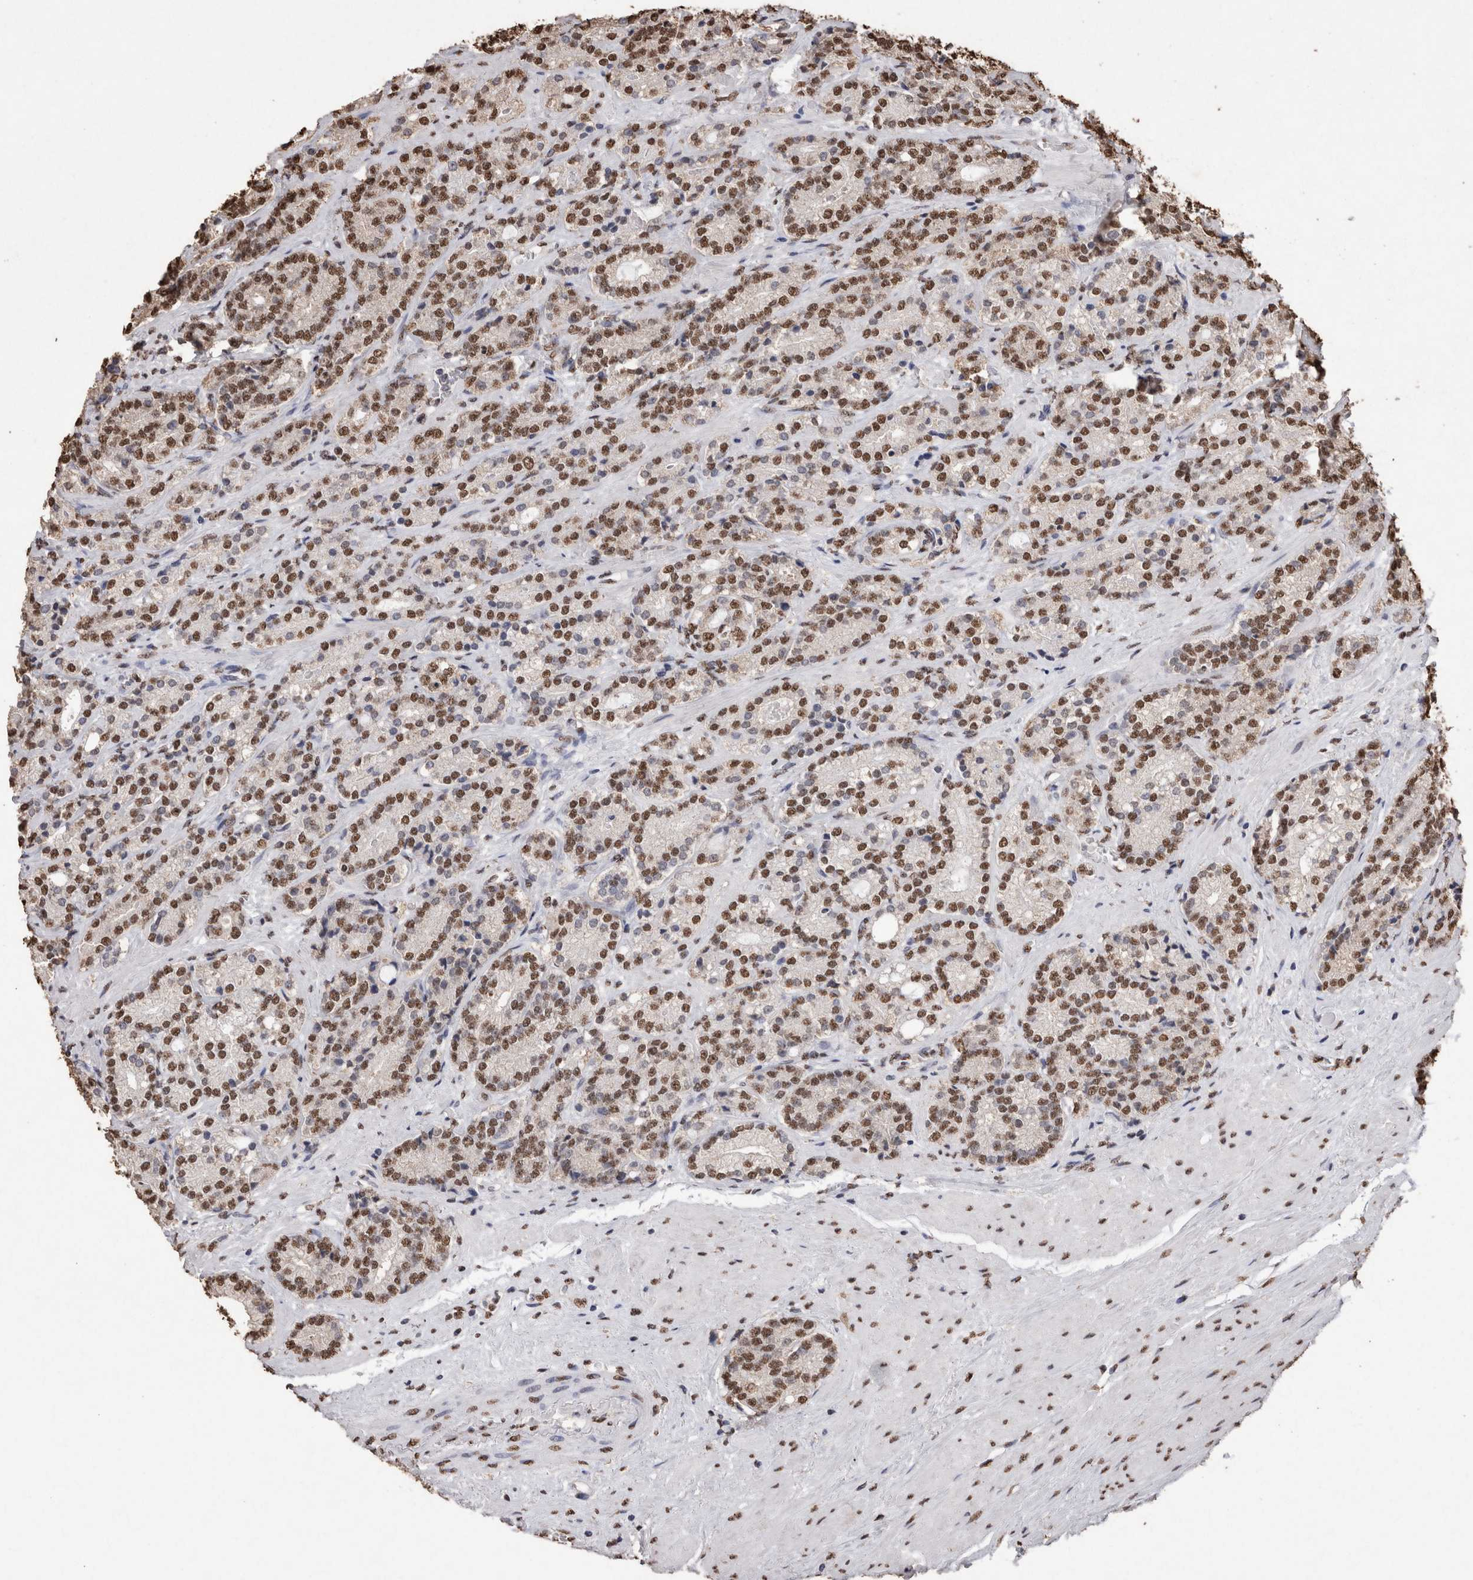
{"staining": {"intensity": "moderate", "quantity": ">75%", "location": "nuclear"}, "tissue": "prostate cancer", "cell_type": "Tumor cells", "image_type": "cancer", "snomed": [{"axis": "morphology", "description": "Adenocarcinoma, High grade"}, {"axis": "topography", "description": "Prostate"}], "caption": "Human prostate cancer stained with a brown dye exhibits moderate nuclear positive positivity in approximately >75% of tumor cells.", "gene": "NTHL1", "patient": {"sex": "male", "age": 61}}